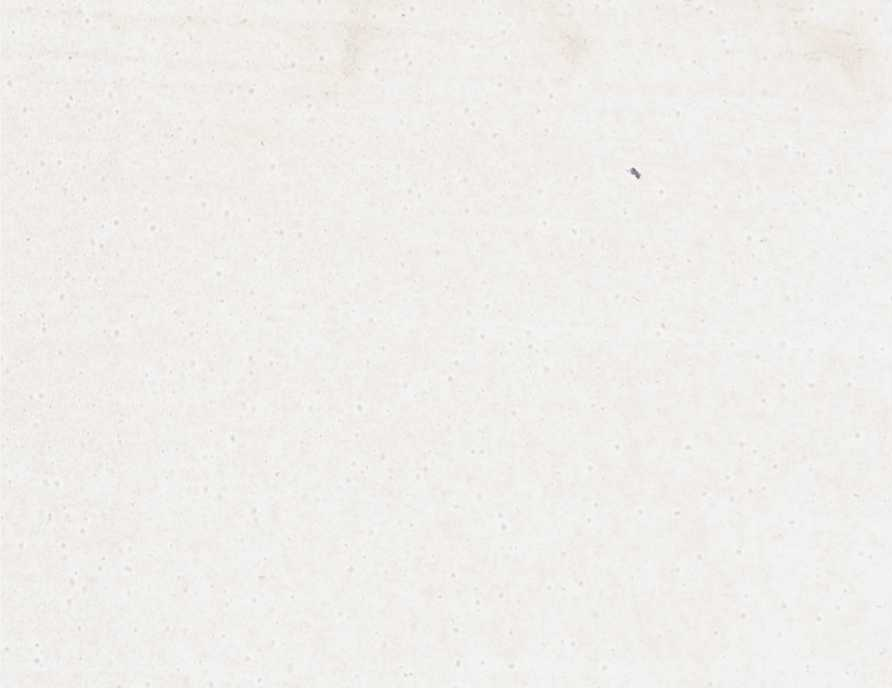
{"staining": {"intensity": "strong", "quantity": "<25%", "location": "cytoplasmic/membranous,nuclear"}, "tissue": "bone marrow", "cell_type": "Hematopoietic cells", "image_type": "normal", "snomed": [{"axis": "morphology", "description": "Normal tissue, NOS"}, {"axis": "topography", "description": "Bone marrow"}], "caption": "This image exhibits IHC staining of normal bone marrow, with medium strong cytoplasmic/membranous,nuclear positivity in approximately <25% of hematopoietic cells.", "gene": "CDKN1A", "patient": {"sex": "female", "age": 52}}